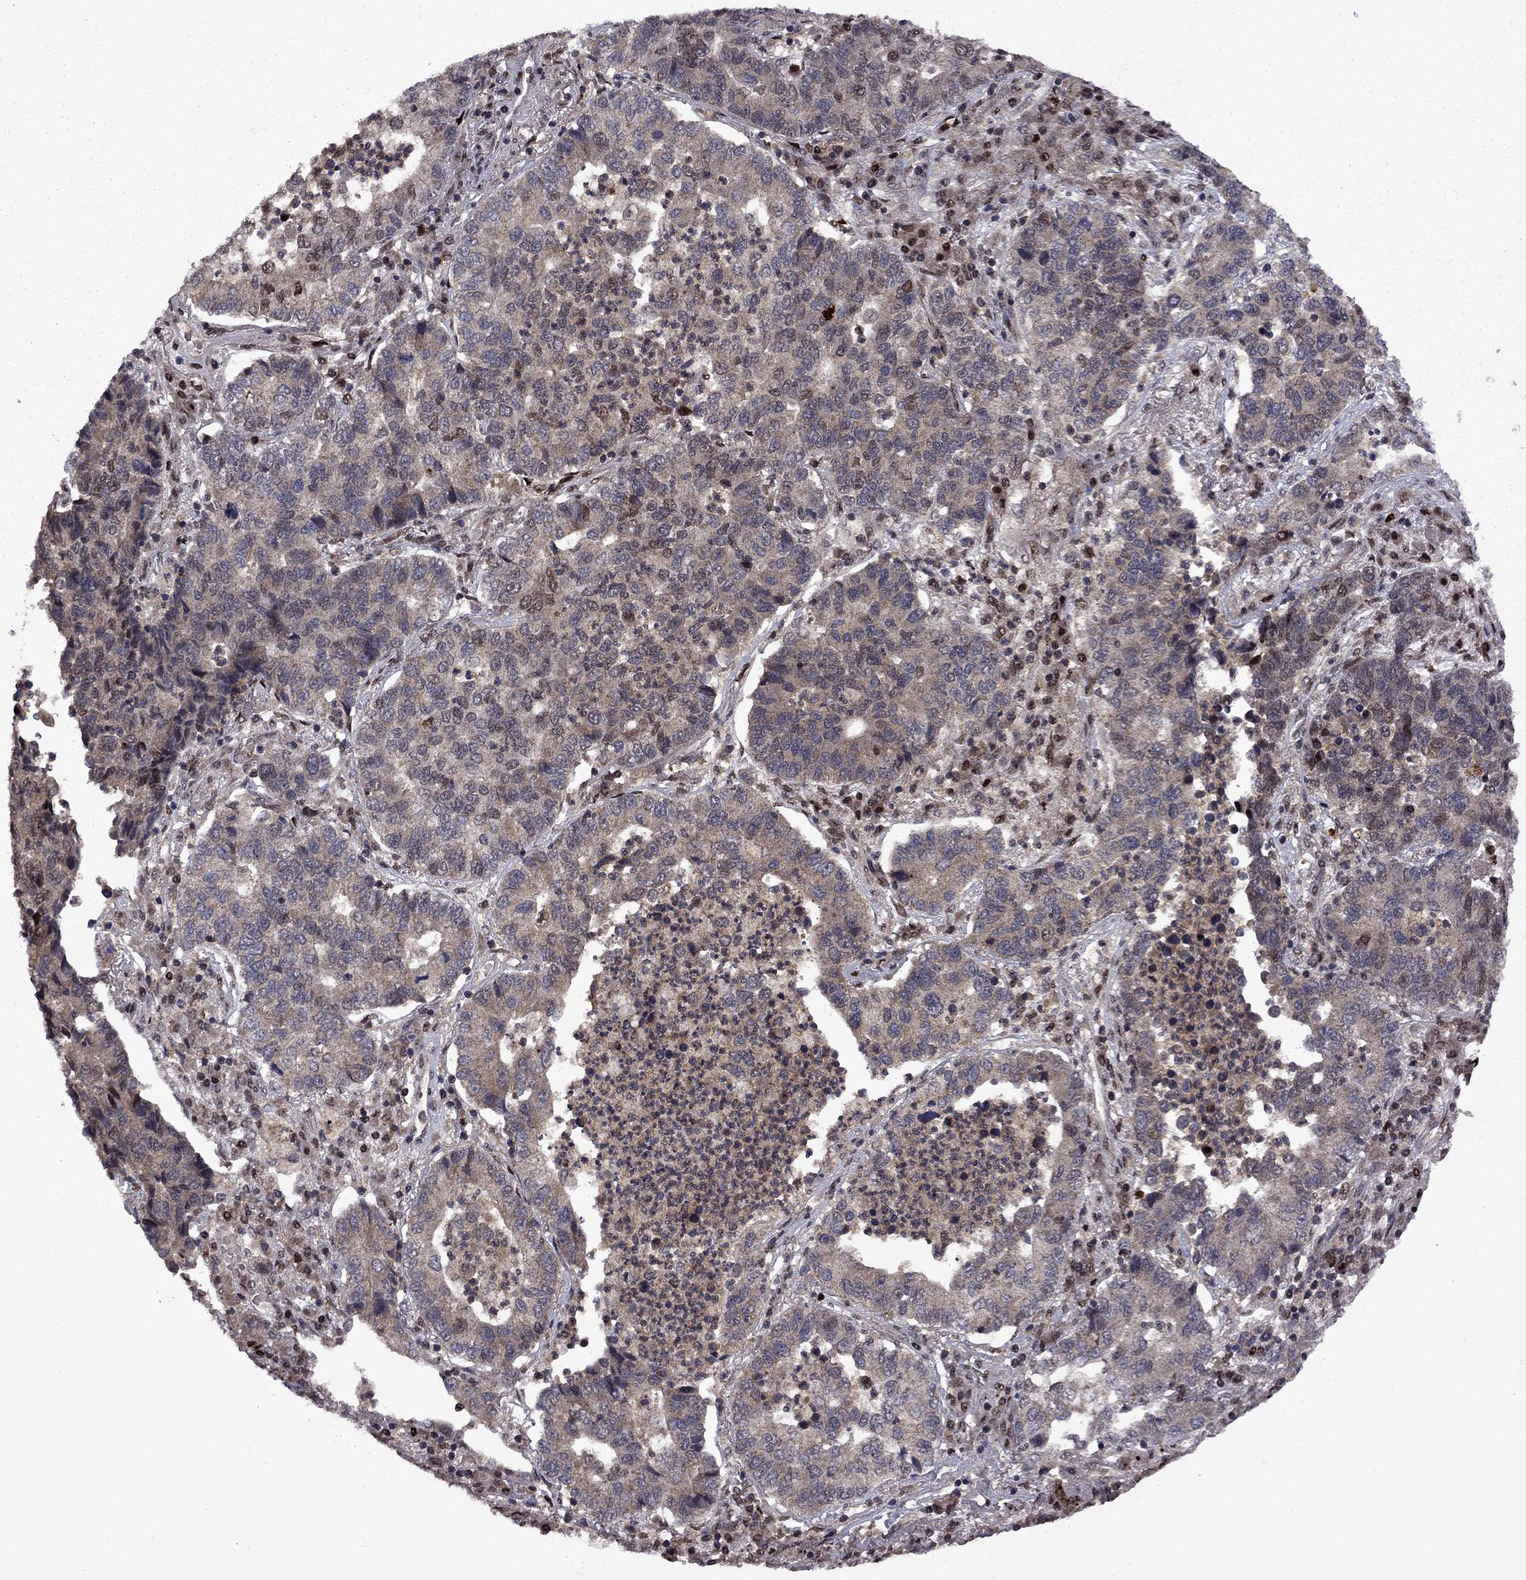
{"staining": {"intensity": "weak", "quantity": "25%-75%", "location": "cytoplasmic/membranous"}, "tissue": "lung cancer", "cell_type": "Tumor cells", "image_type": "cancer", "snomed": [{"axis": "morphology", "description": "Adenocarcinoma, NOS"}, {"axis": "topography", "description": "Lung"}], "caption": "Weak cytoplasmic/membranous staining for a protein is identified in approximately 25%-75% of tumor cells of lung adenocarcinoma using immunohistochemistry (IHC).", "gene": "IPP", "patient": {"sex": "female", "age": 57}}